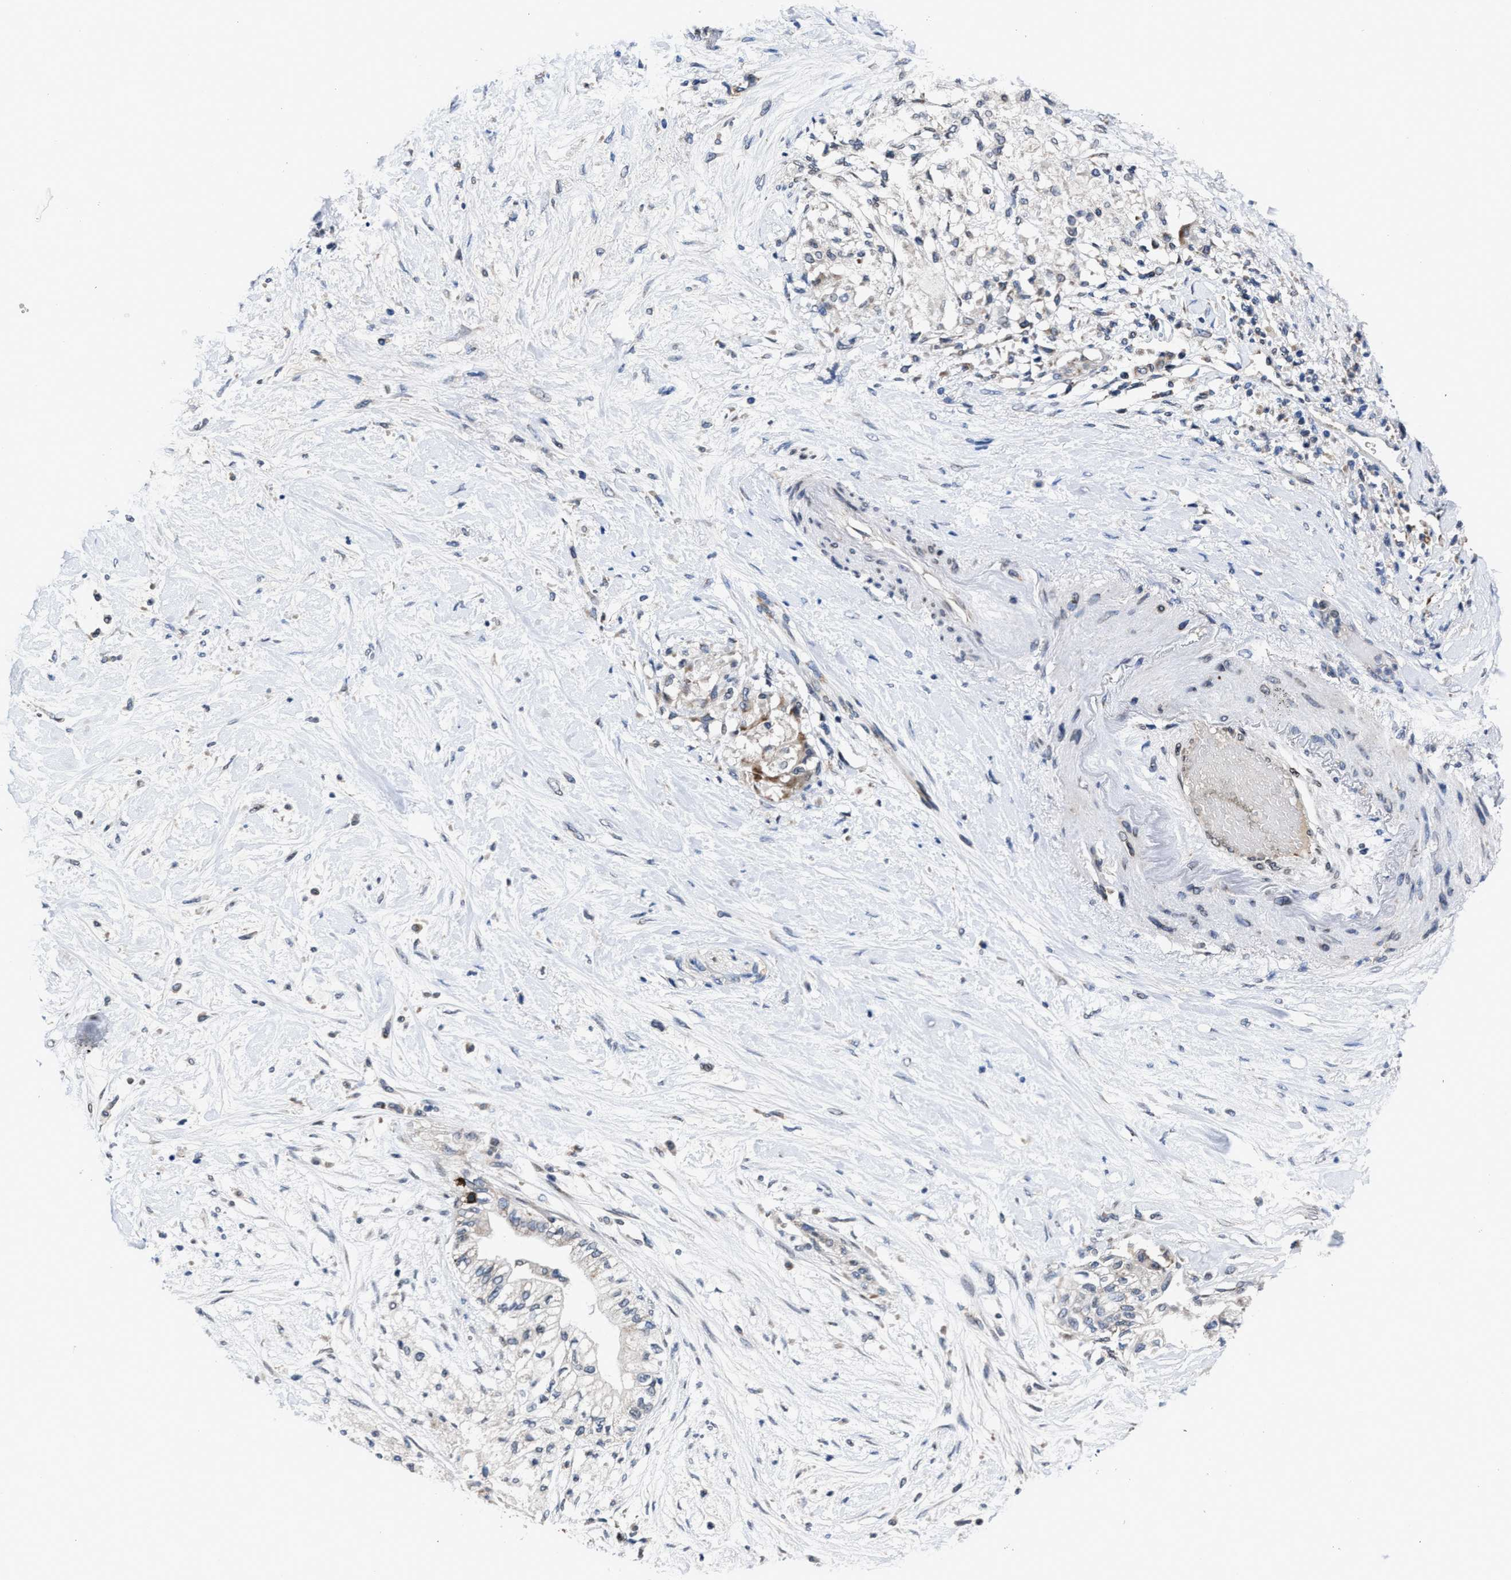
{"staining": {"intensity": "weak", "quantity": "<25%", "location": "cytoplasmic/membranous"}, "tissue": "pancreatic cancer", "cell_type": "Tumor cells", "image_type": "cancer", "snomed": [{"axis": "morphology", "description": "Normal tissue, NOS"}, {"axis": "morphology", "description": "Adenocarcinoma, NOS"}, {"axis": "topography", "description": "Pancreas"}, {"axis": "topography", "description": "Duodenum"}], "caption": "High magnification brightfield microscopy of adenocarcinoma (pancreatic) stained with DAB (3,3'-diaminobenzidine) (brown) and counterstained with hematoxylin (blue): tumor cells show no significant staining. Nuclei are stained in blue.", "gene": "CACNA1D", "patient": {"sex": "female", "age": 60}}